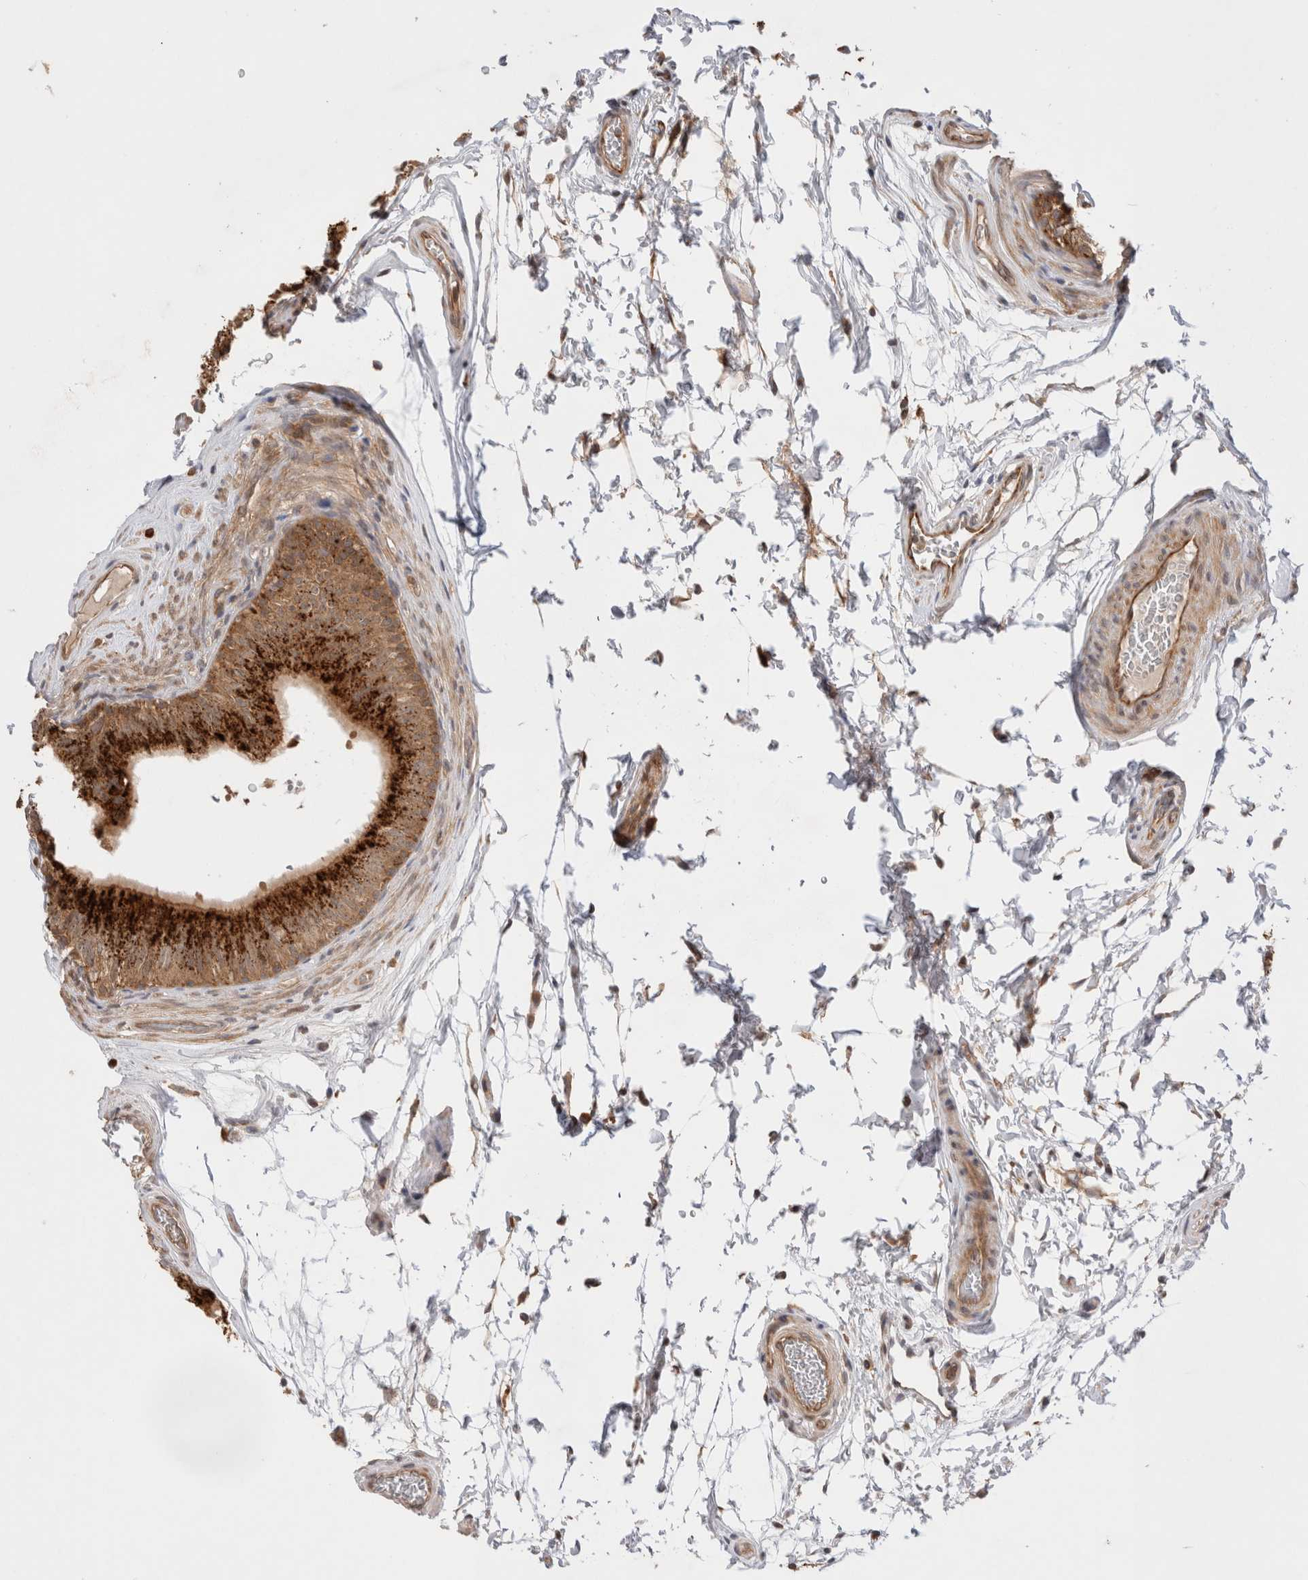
{"staining": {"intensity": "strong", "quantity": ">75%", "location": "cytoplasmic/membranous"}, "tissue": "epididymis", "cell_type": "Glandular cells", "image_type": "normal", "snomed": [{"axis": "morphology", "description": "Normal tissue, NOS"}, {"axis": "topography", "description": "Epididymis"}], "caption": "Benign epididymis shows strong cytoplasmic/membranous expression in about >75% of glandular cells.", "gene": "VPS28", "patient": {"sex": "male", "age": 36}}